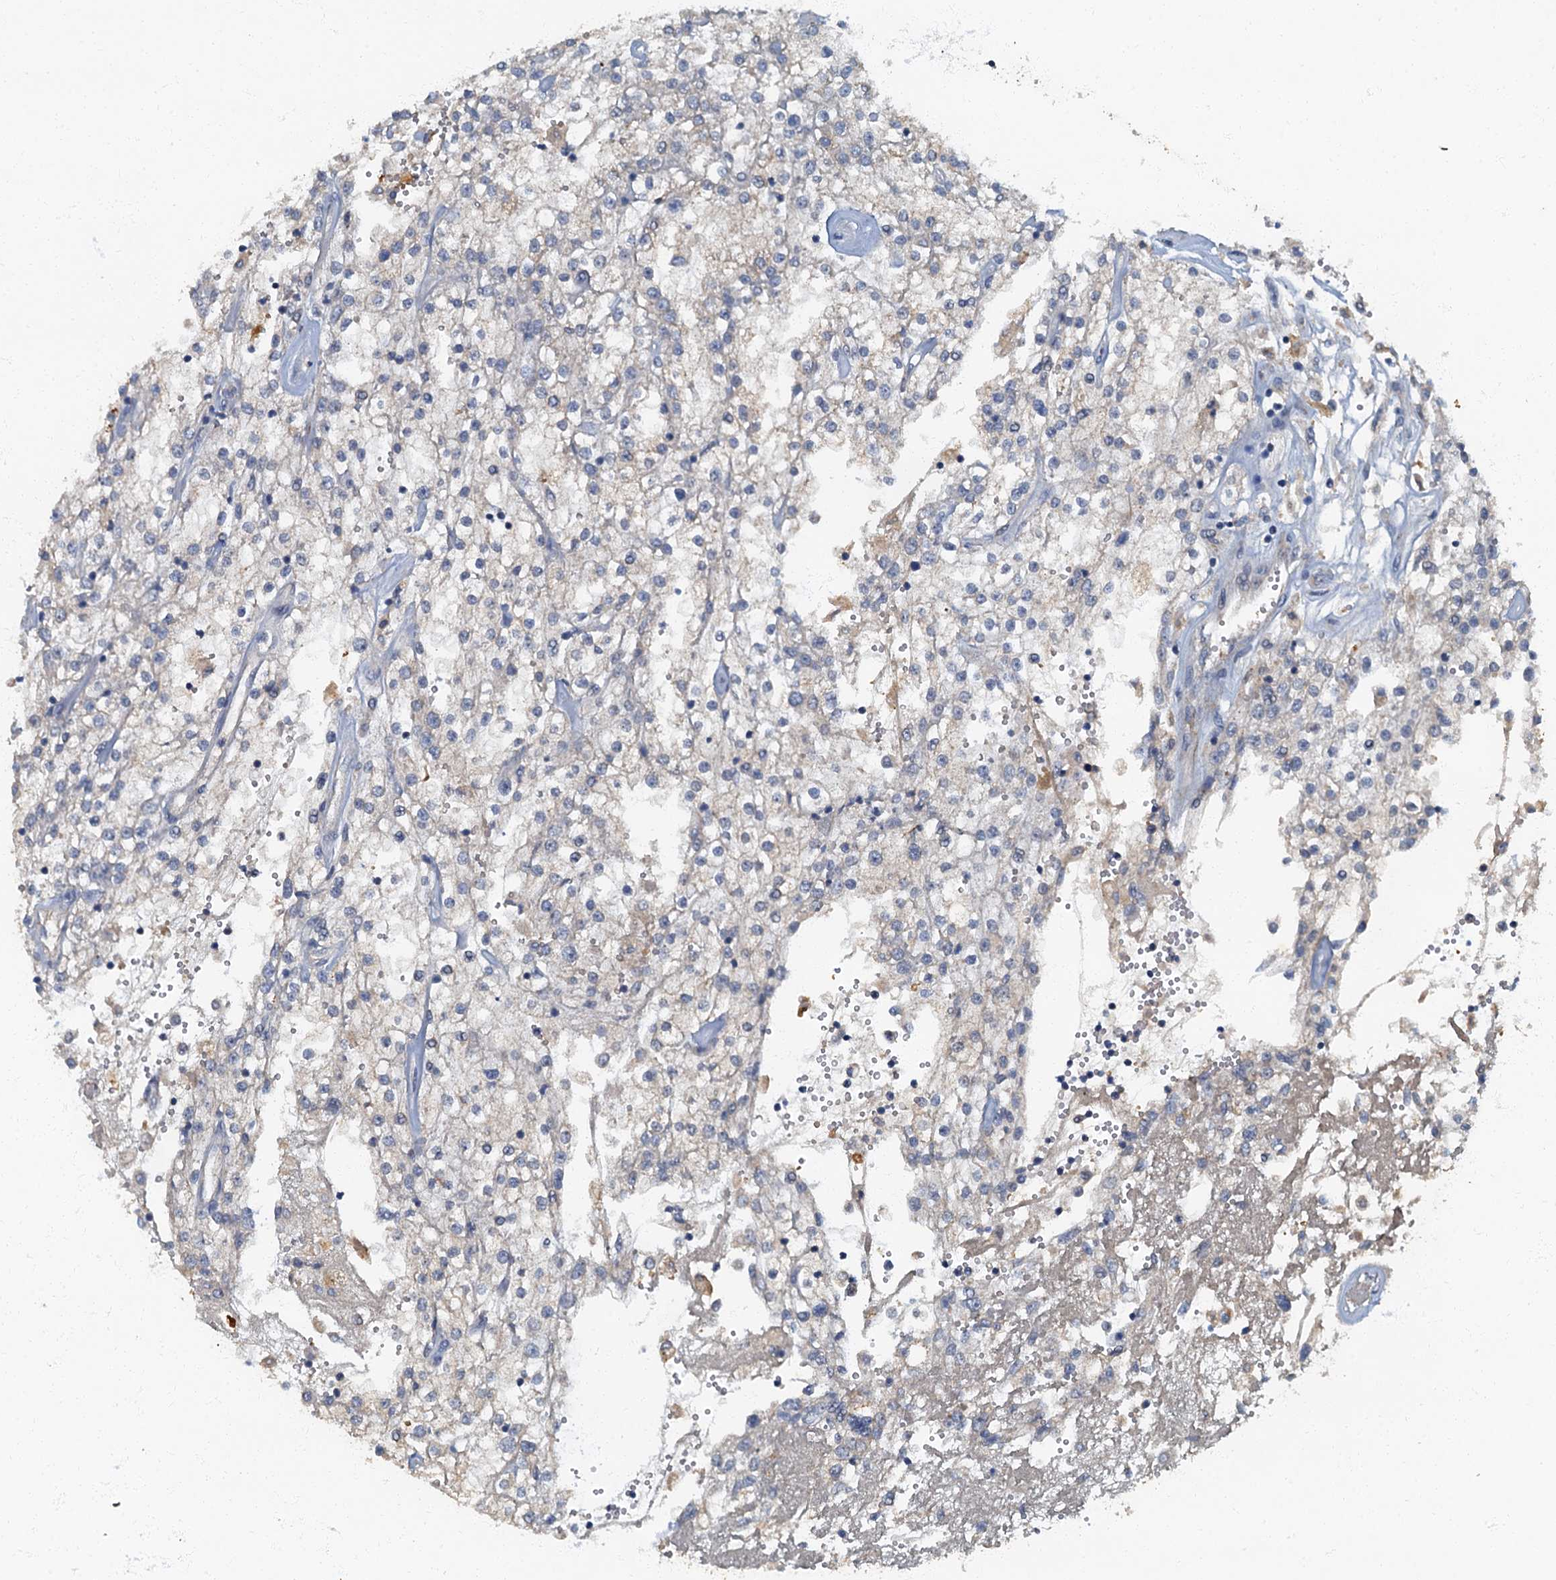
{"staining": {"intensity": "negative", "quantity": "none", "location": "none"}, "tissue": "renal cancer", "cell_type": "Tumor cells", "image_type": "cancer", "snomed": [{"axis": "morphology", "description": "Adenocarcinoma, NOS"}, {"axis": "topography", "description": "Kidney"}], "caption": "DAB immunohistochemical staining of human renal cancer demonstrates no significant positivity in tumor cells.", "gene": "ARL11", "patient": {"sex": "female", "age": 52}}